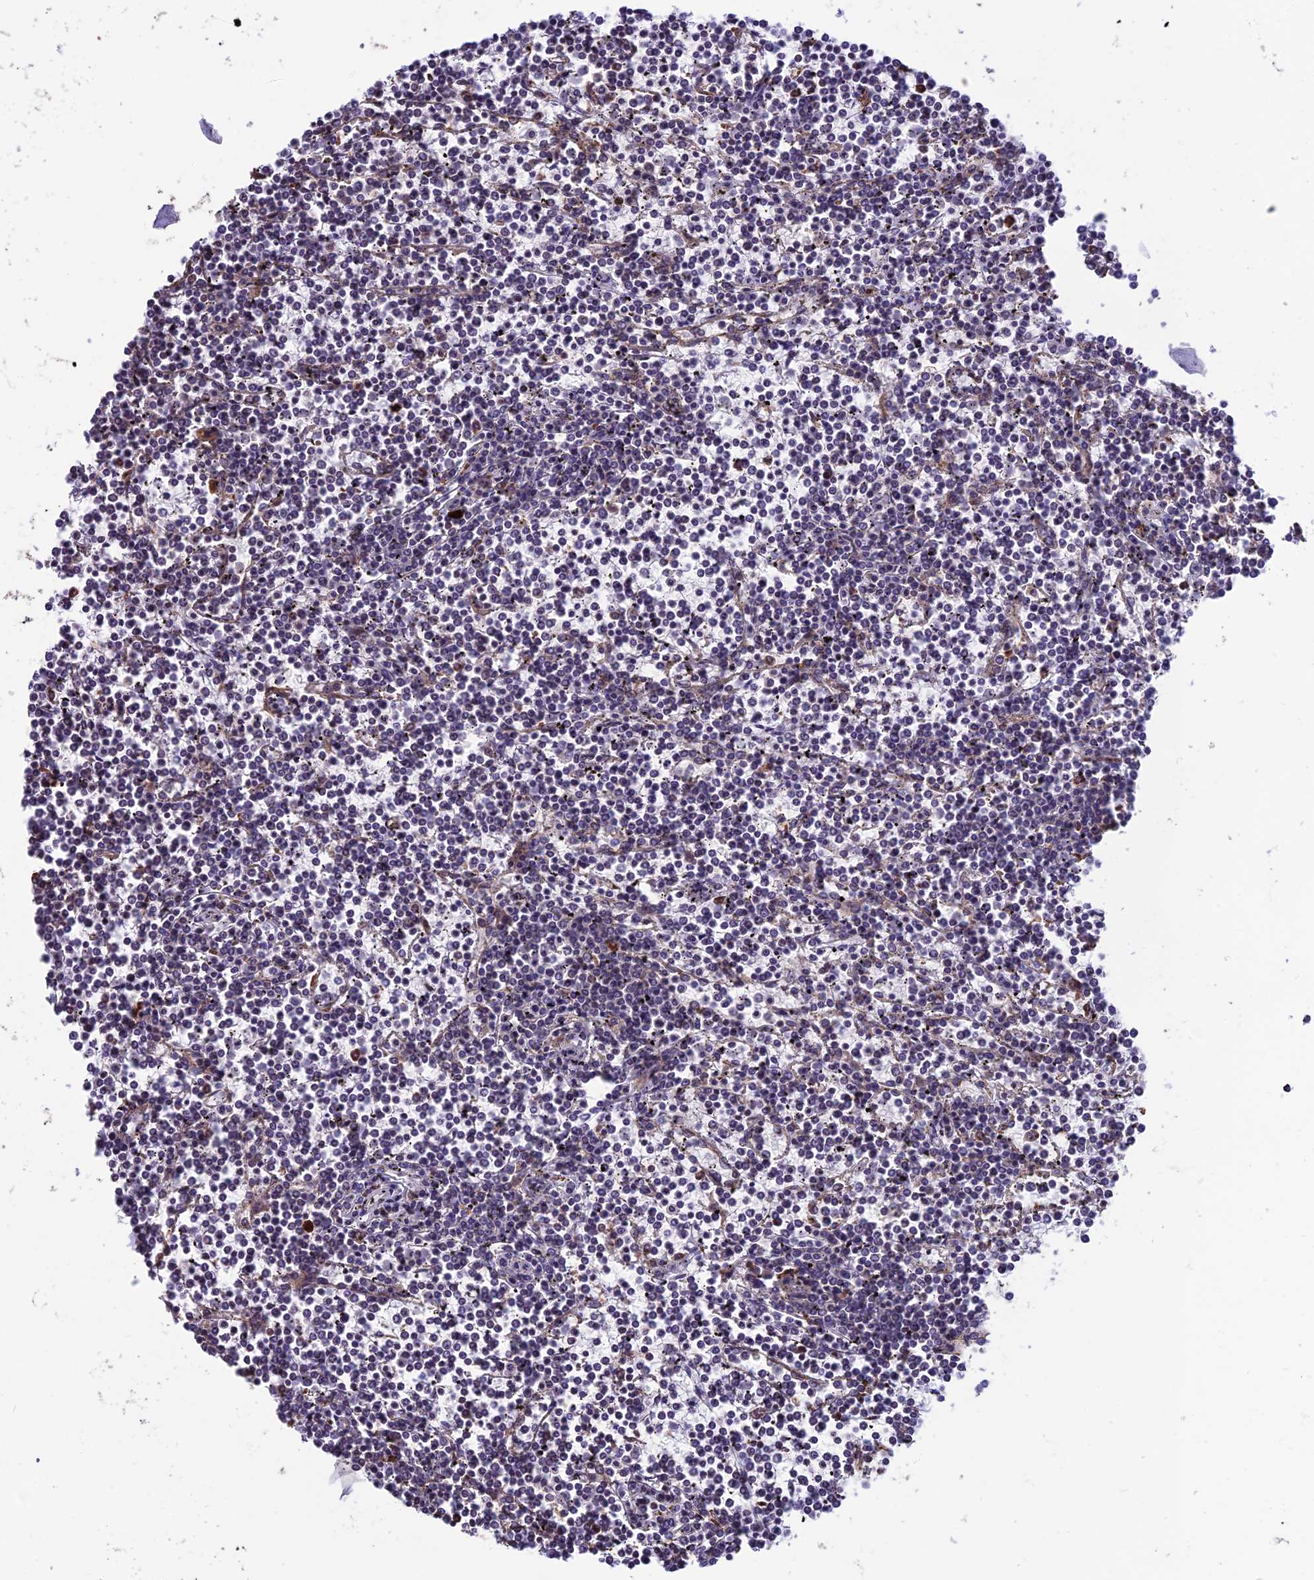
{"staining": {"intensity": "negative", "quantity": "none", "location": "none"}, "tissue": "lymphoma", "cell_type": "Tumor cells", "image_type": "cancer", "snomed": [{"axis": "morphology", "description": "Malignant lymphoma, non-Hodgkin's type, Low grade"}, {"axis": "topography", "description": "Spleen"}], "caption": "Human lymphoma stained for a protein using immunohistochemistry reveals no expression in tumor cells.", "gene": "ARHGEF18", "patient": {"sex": "female", "age": 19}}